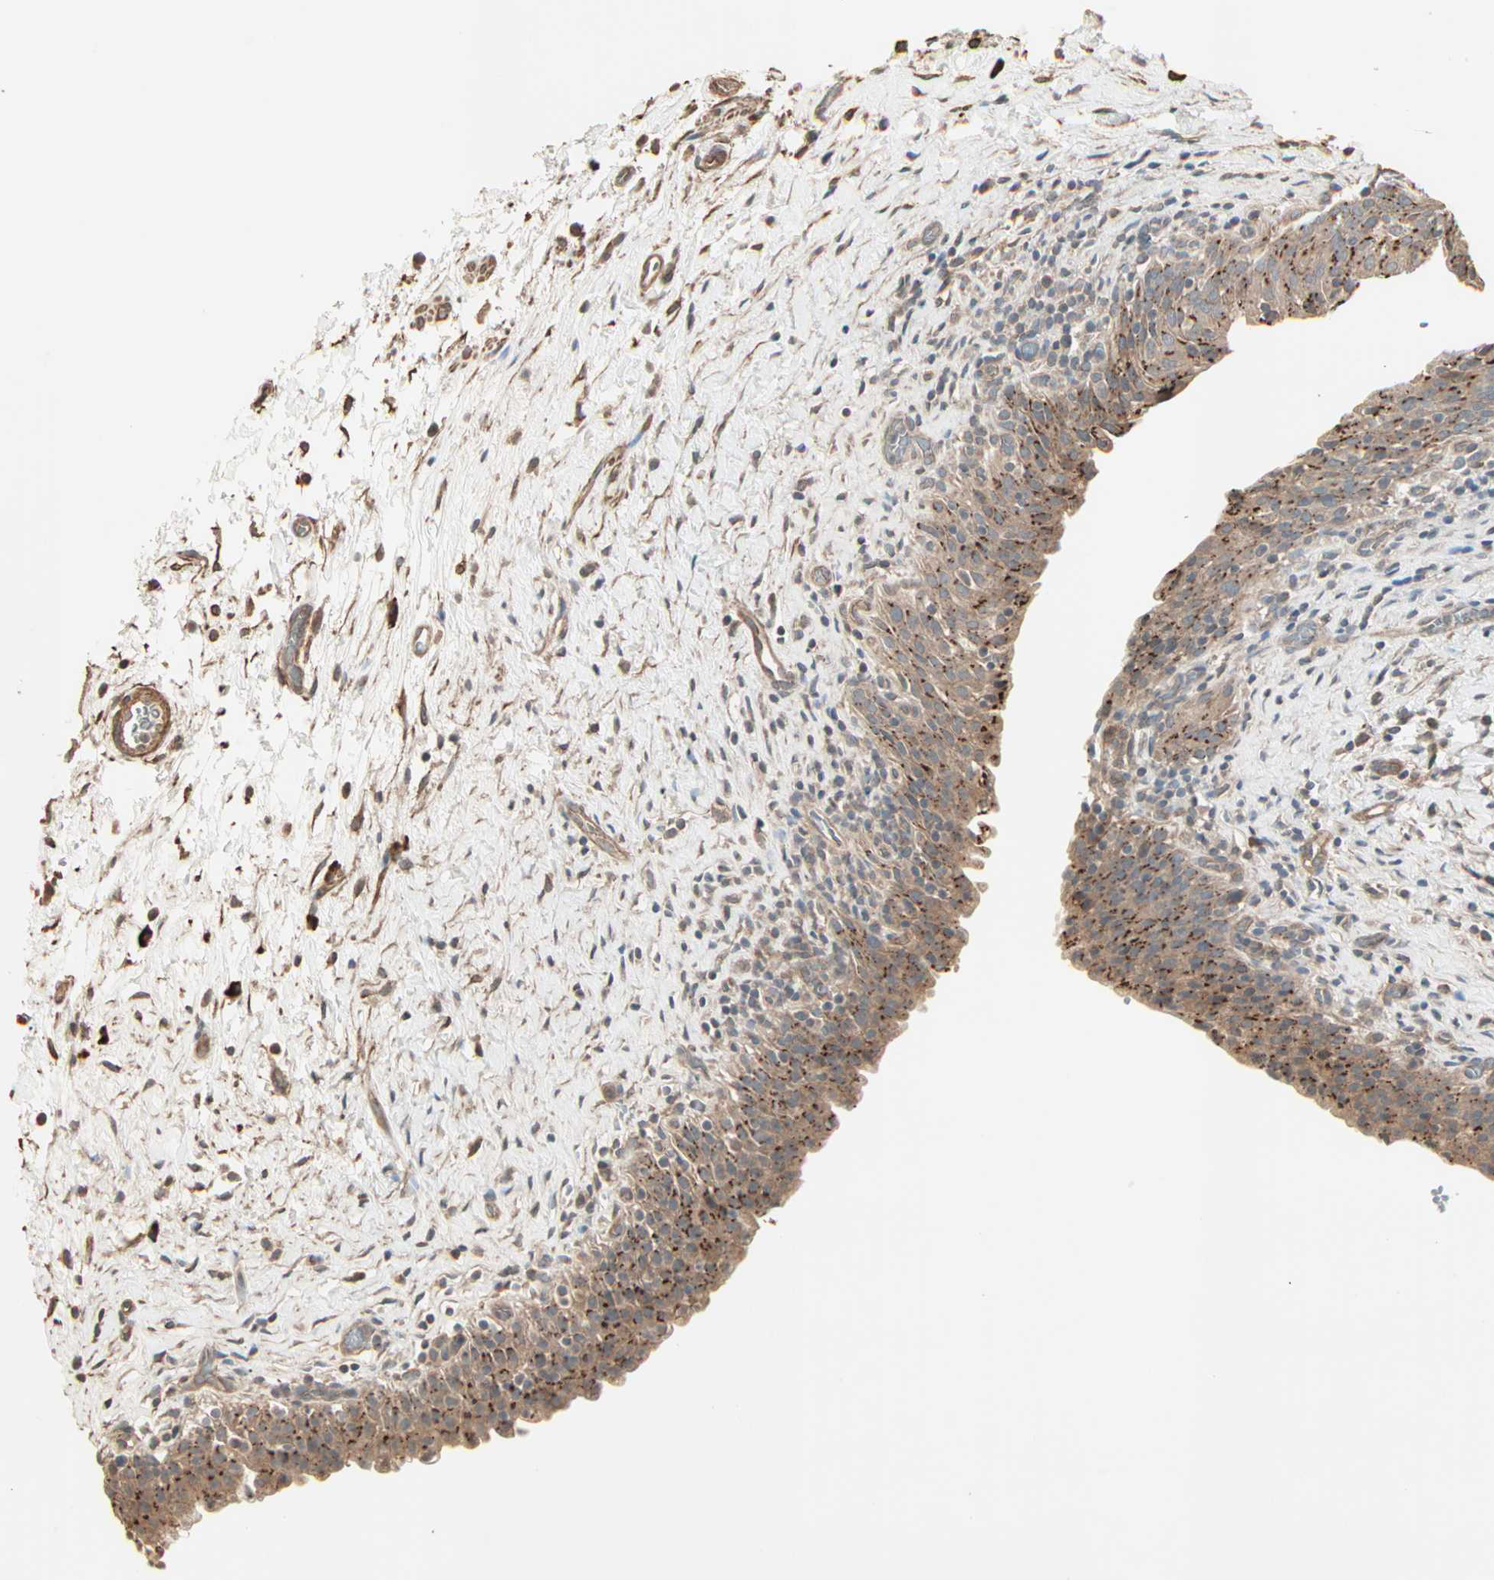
{"staining": {"intensity": "strong", "quantity": ">75%", "location": "cytoplasmic/membranous"}, "tissue": "urinary bladder", "cell_type": "Urothelial cells", "image_type": "normal", "snomed": [{"axis": "morphology", "description": "Normal tissue, NOS"}, {"axis": "topography", "description": "Urinary bladder"}], "caption": "Brown immunohistochemical staining in normal urinary bladder shows strong cytoplasmic/membranous expression in approximately >75% of urothelial cells. The protein is shown in brown color, while the nuclei are stained blue.", "gene": "GALNT3", "patient": {"sex": "male", "age": 51}}